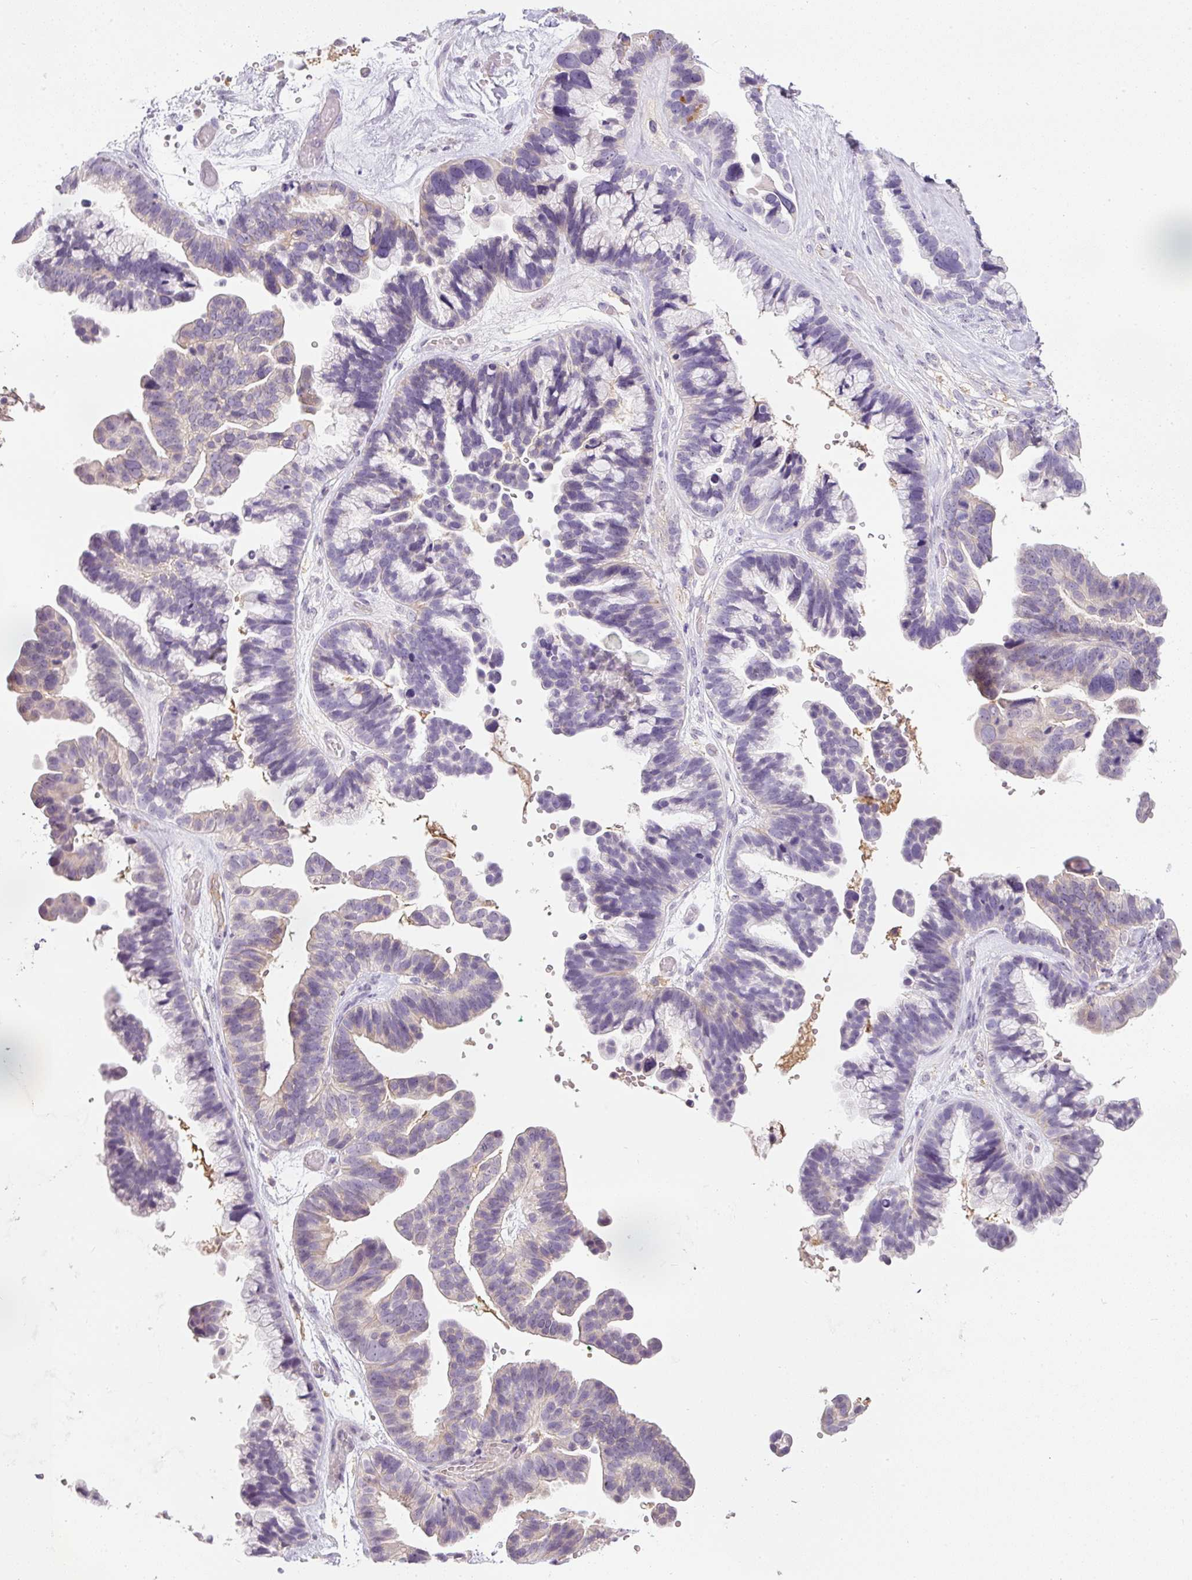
{"staining": {"intensity": "negative", "quantity": "none", "location": "none"}, "tissue": "ovarian cancer", "cell_type": "Tumor cells", "image_type": "cancer", "snomed": [{"axis": "morphology", "description": "Cystadenocarcinoma, serous, NOS"}, {"axis": "topography", "description": "Ovary"}], "caption": "Tumor cells show no significant protein expression in ovarian cancer. The staining is performed using DAB brown chromogen with nuclei counter-stained in using hematoxylin.", "gene": "TMEM37", "patient": {"sex": "female", "age": 56}}